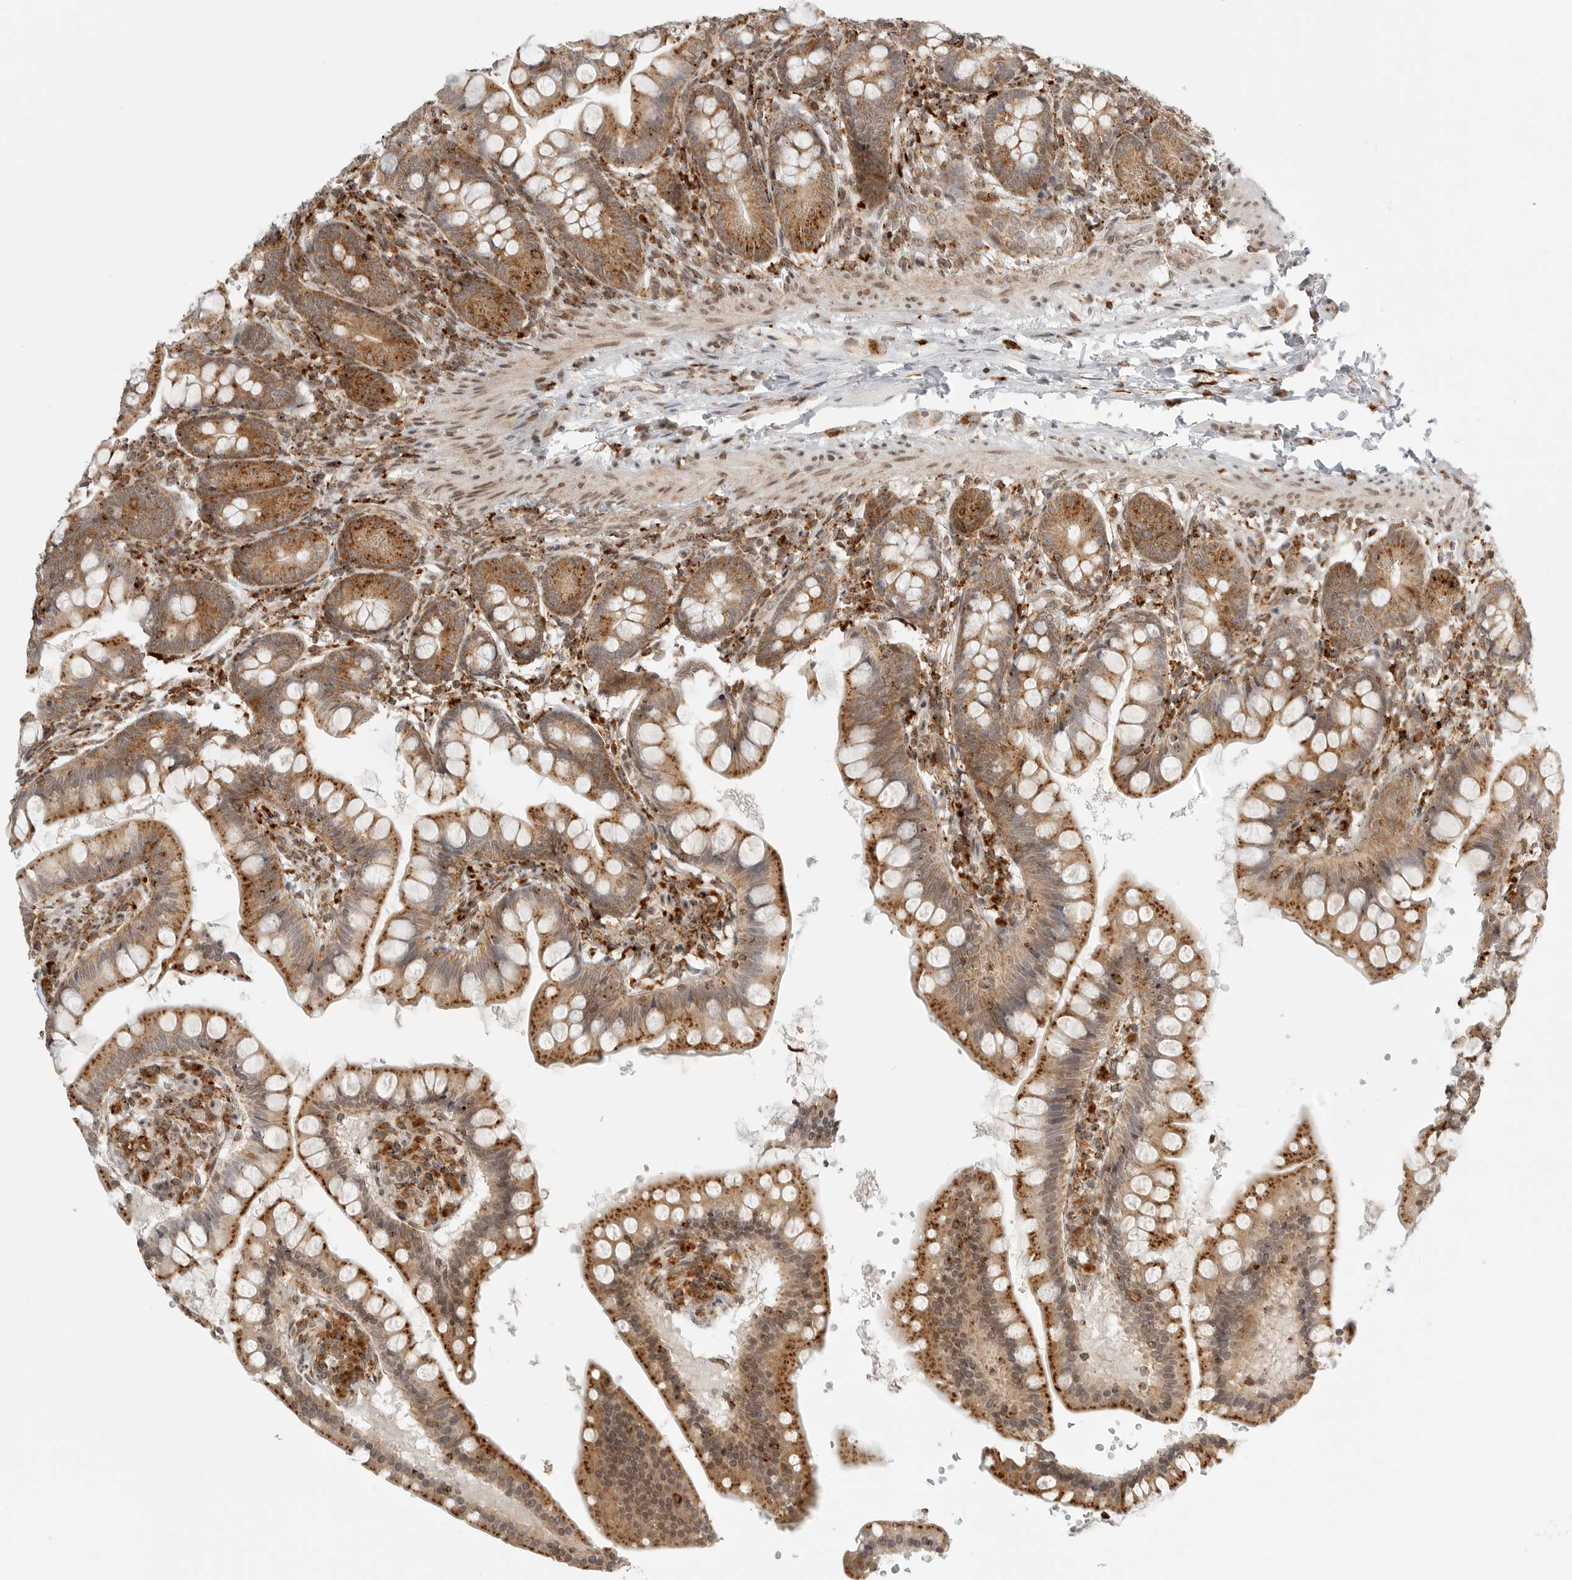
{"staining": {"intensity": "moderate", "quantity": ">75%", "location": "cytoplasmic/membranous"}, "tissue": "small intestine", "cell_type": "Glandular cells", "image_type": "normal", "snomed": [{"axis": "morphology", "description": "Normal tissue, NOS"}, {"axis": "topography", "description": "Small intestine"}], "caption": "Immunohistochemistry staining of benign small intestine, which reveals medium levels of moderate cytoplasmic/membranous staining in about >75% of glandular cells indicating moderate cytoplasmic/membranous protein positivity. The staining was performed using DAB (3,3'-diaminobenzidine) (brown) for protein detection and nuclei were counterstained in hematoxylin (blue).", "gene": "IDUA", "patient": {"sex": "male", "age": 7}}